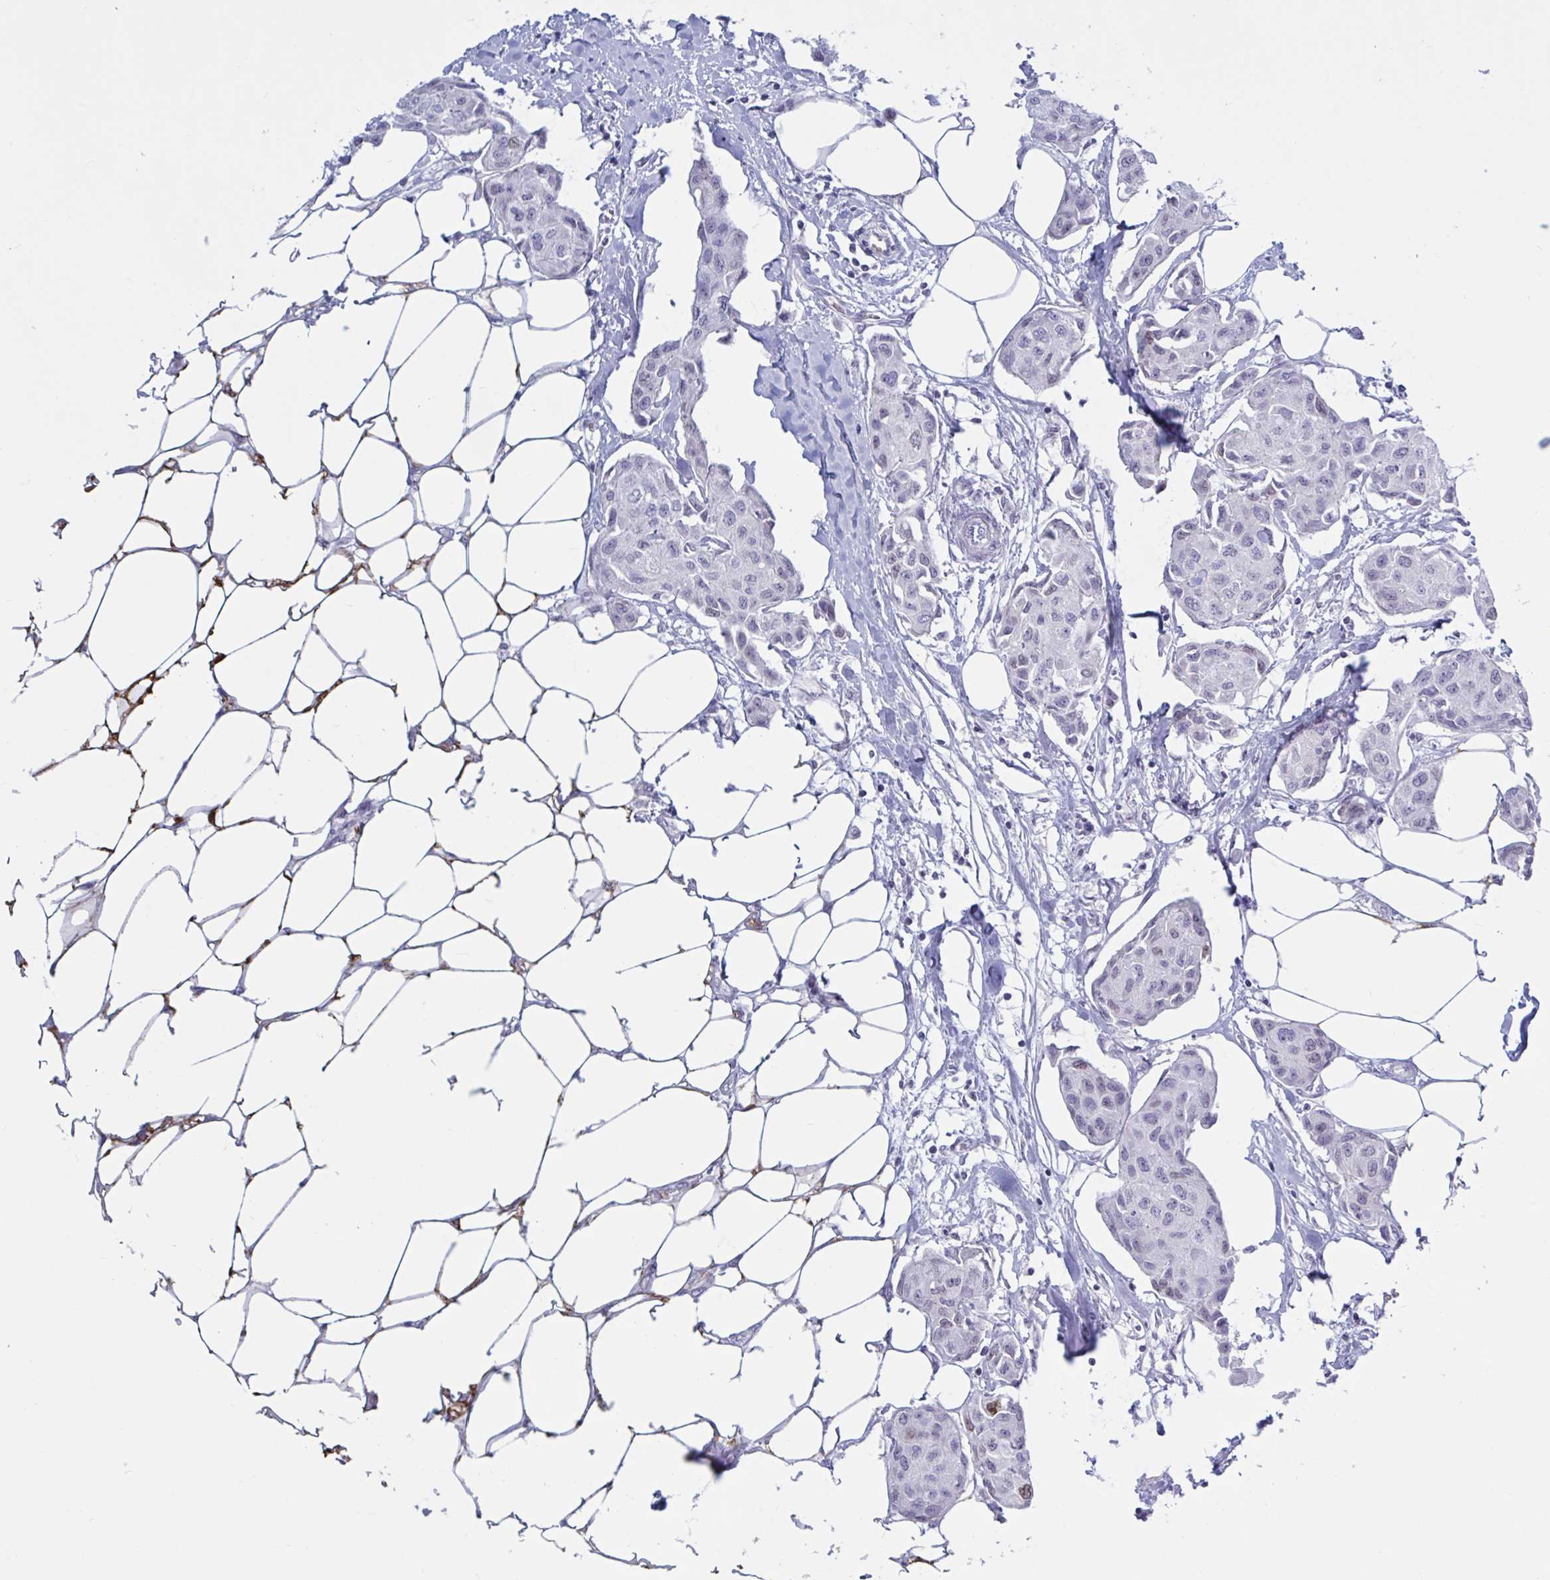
{"staining": {"intensity": "negative", "quantity": "none", "location": "none"}, "tissue": "breast cancer", "cell_type": "Tumor cells", "image_type": "cancer", "snomed": [{"axis": "morphology", "description": "Duct carcinoma"}, {"axis": "topography", "description": "Breast"}, {"axis": "topography", "description": "Lymph node"}], "caption": "Breast infiltrating ductal carcinoma was stained to show a protein in brown. There is no significant positivity in tumor cells.", "gene": "TANK", "patient": {"sex": "female", "age": 80}}